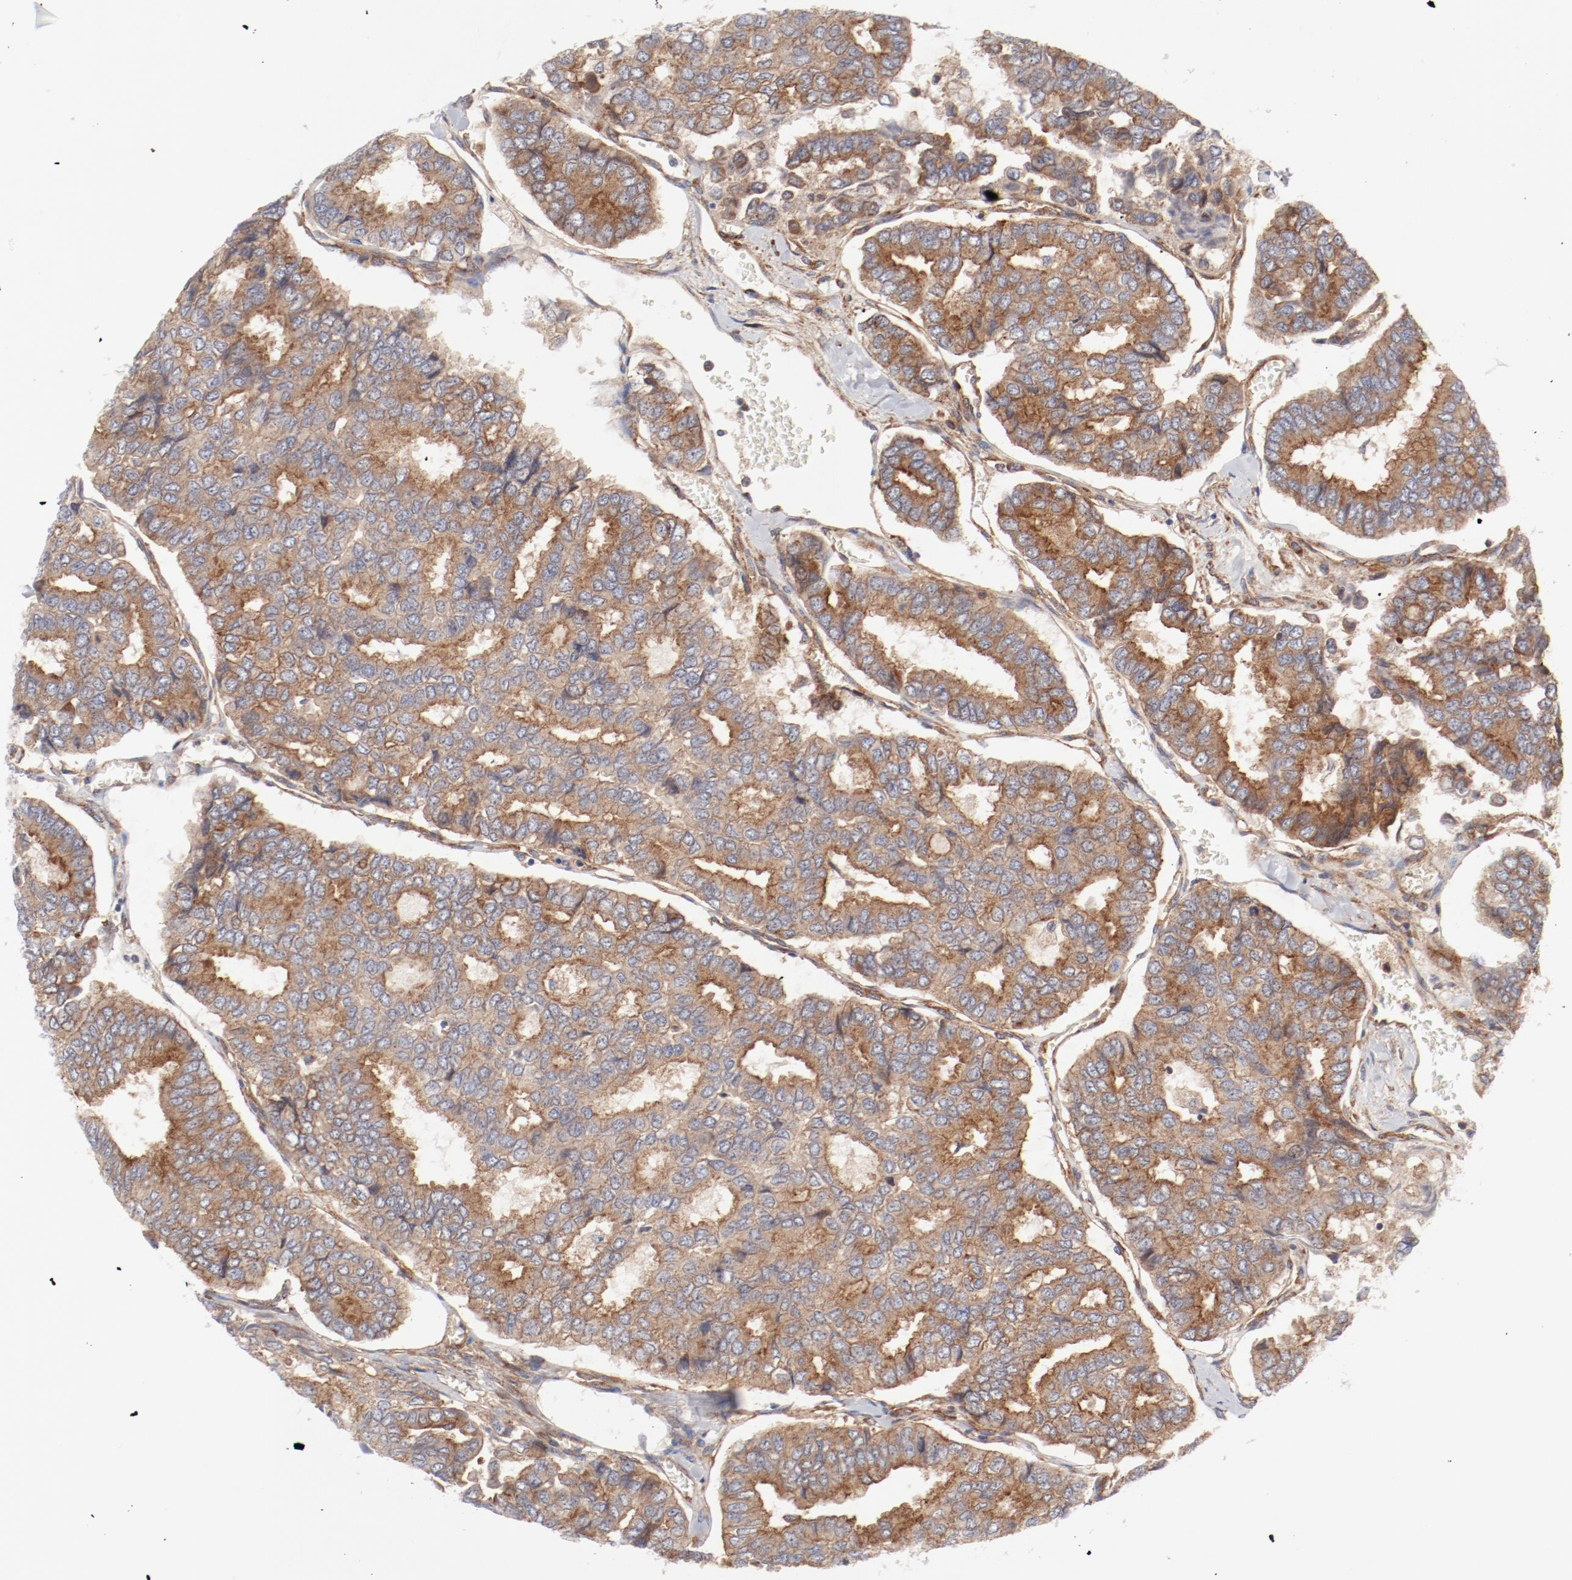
{"staining": {"intensity": "moderate", "quantity": "25%-75%", "location": "cytoplasmic/membranous"}, "tissue": "thyroid cancer", "cell_type": "Tumor cells", "image_type": "cancer", "snomed": [{"axis": "morphology", "description": "Papillary adenocarcinoma, NOS"}, {"axis": "topography", "description": "Thyroid gland"}], "caption": "IHC photomicrograph of human thyroid cancer stained for a protein (brown), which exhibits medium levels of moderate cytoplasmic/membranous expression in about 25%-75% of tumor cells.", "gene": "AP2A1", "patient": {"sex": "female", "age": 35}}